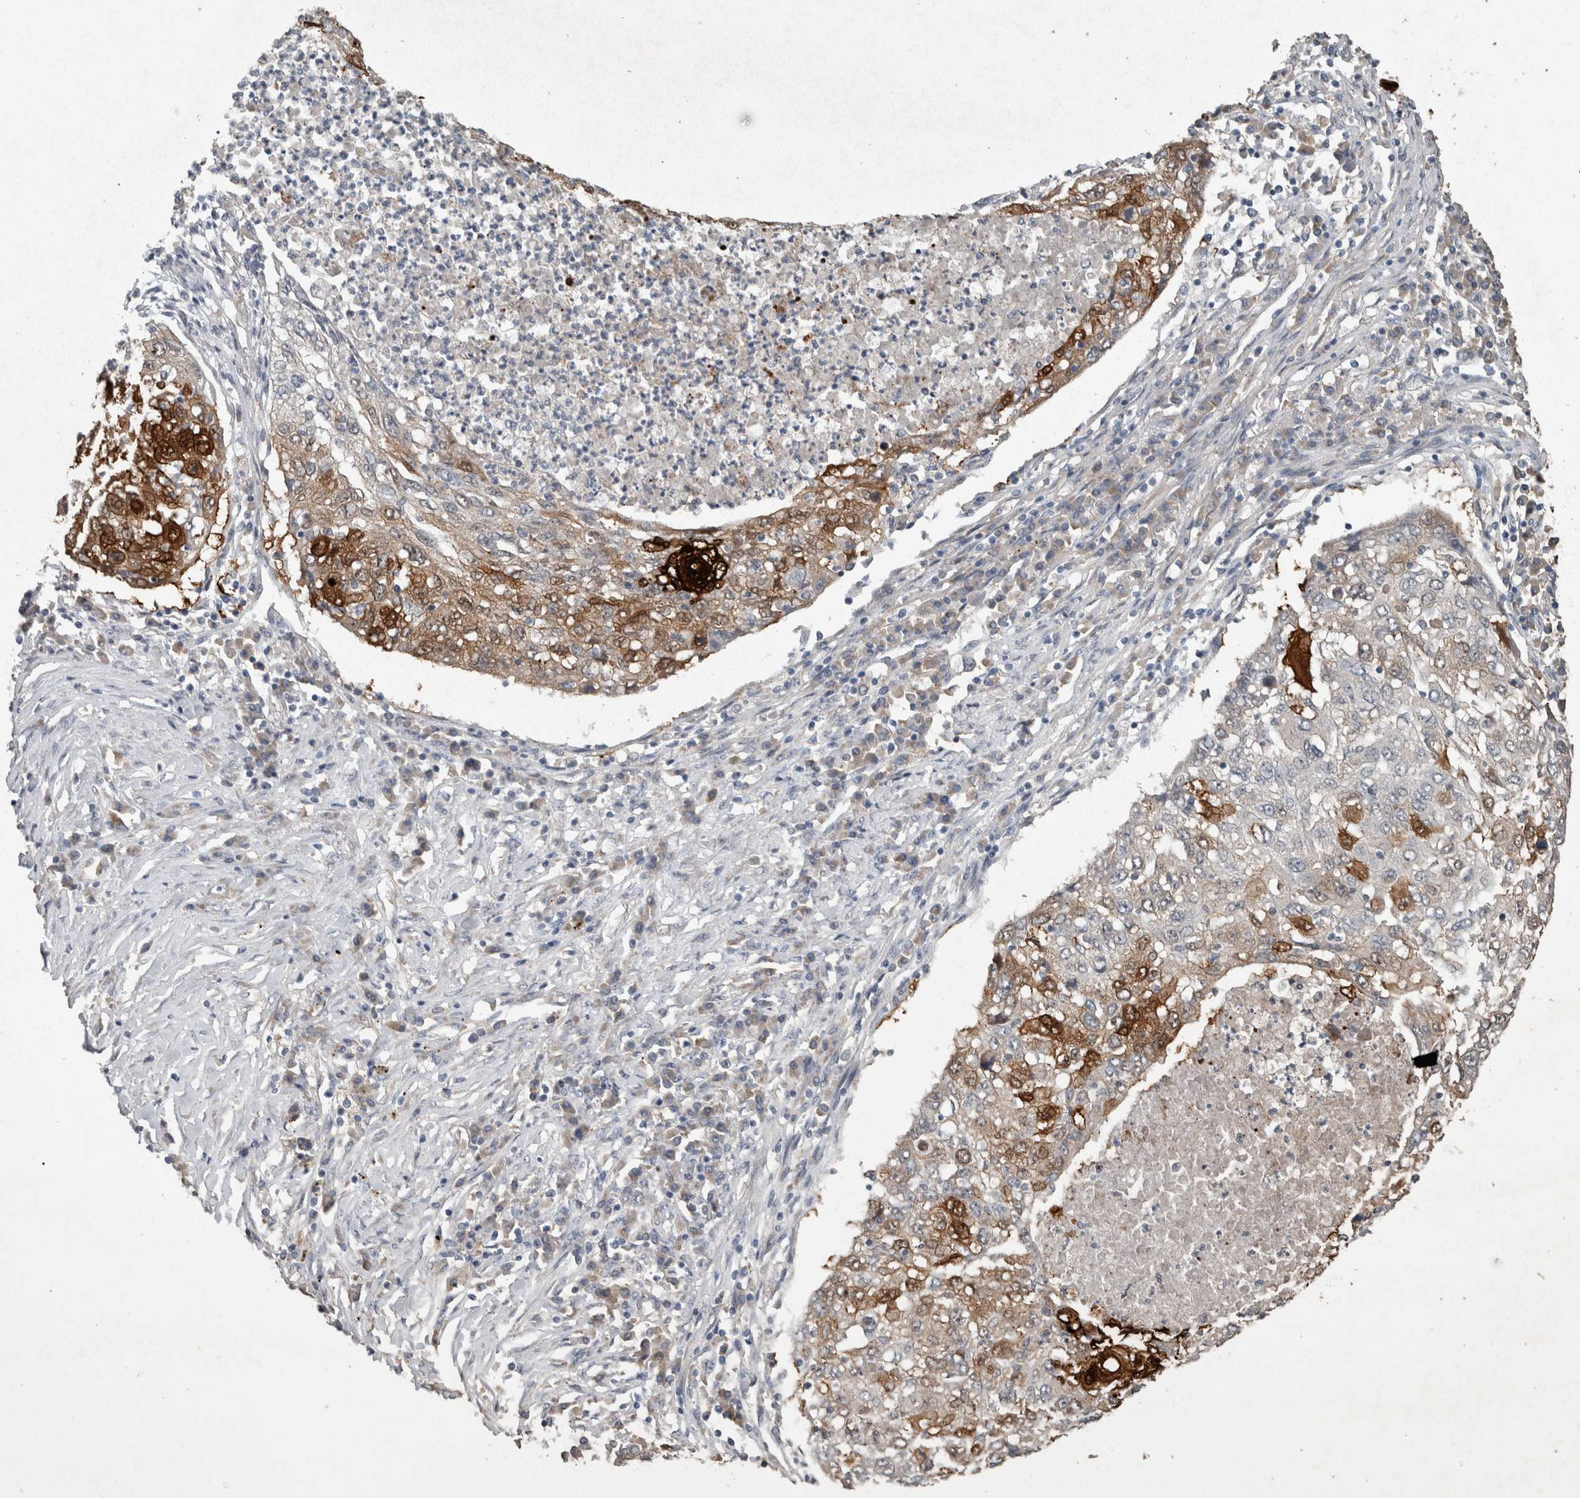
{"staining": {"intensity": "moderate", "quantity": ">75%", "location": "cytoplasmic/membranous,nuclear"}, "tissue": "lung cancer", "cell_type": "Tumor cells", "image_type": "cancer", "snomed": [{"axis": "morphology", "description": "Squamous cell carcinoma, NOS"}, {"axis": "topography", "description": "Lung"}], "caption": "This is a micrograph of immunohistochemistry staining of squamous cell carcinoma (lung), which shows moderate staining in the cytoplasmic/membranous and nuclear of tumor cells.", "gene": "KNTC1", "patient": {"sex": "female", "age": 63}}